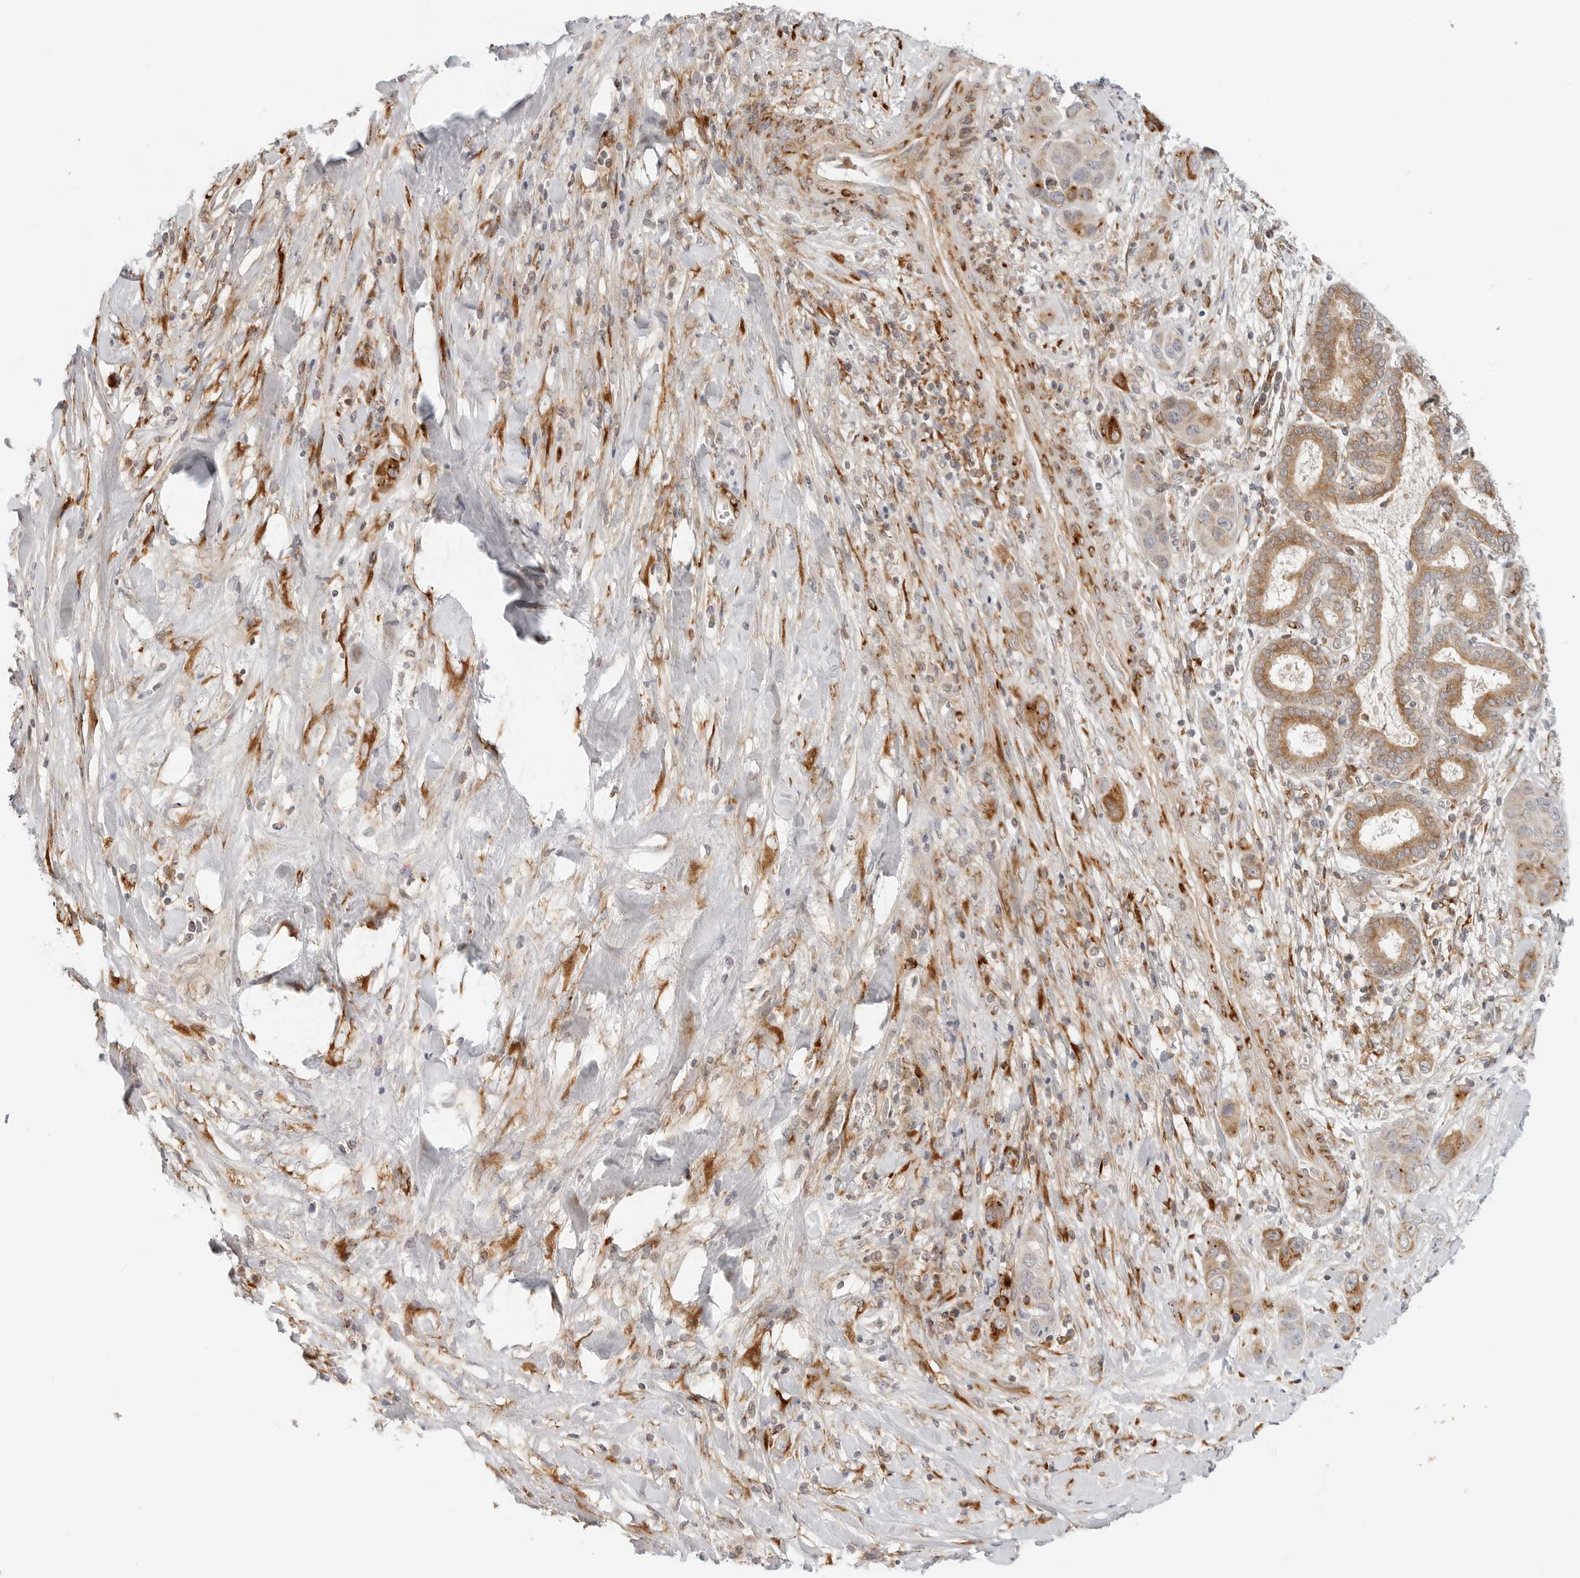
{"staining": {"intensity": "moderate", "quantity": ">75%", "location": "cytoplasmic/membranous"}, "tissue": "liver cancer", "cell_type": "Tumor cells", "image_type": "cancer", "snomed": [{"axis": "morphology", "description": "Cholangiocarcinoma"}, {"axis": "topography", "description": "Liver"}], "caption": "Cholangiocarcinoma (liver) stained with a protein marker shows moderate staining in tumor cells.", "gene": "C1QTNF1", "patient": {"sex": "female", "age": 52}}